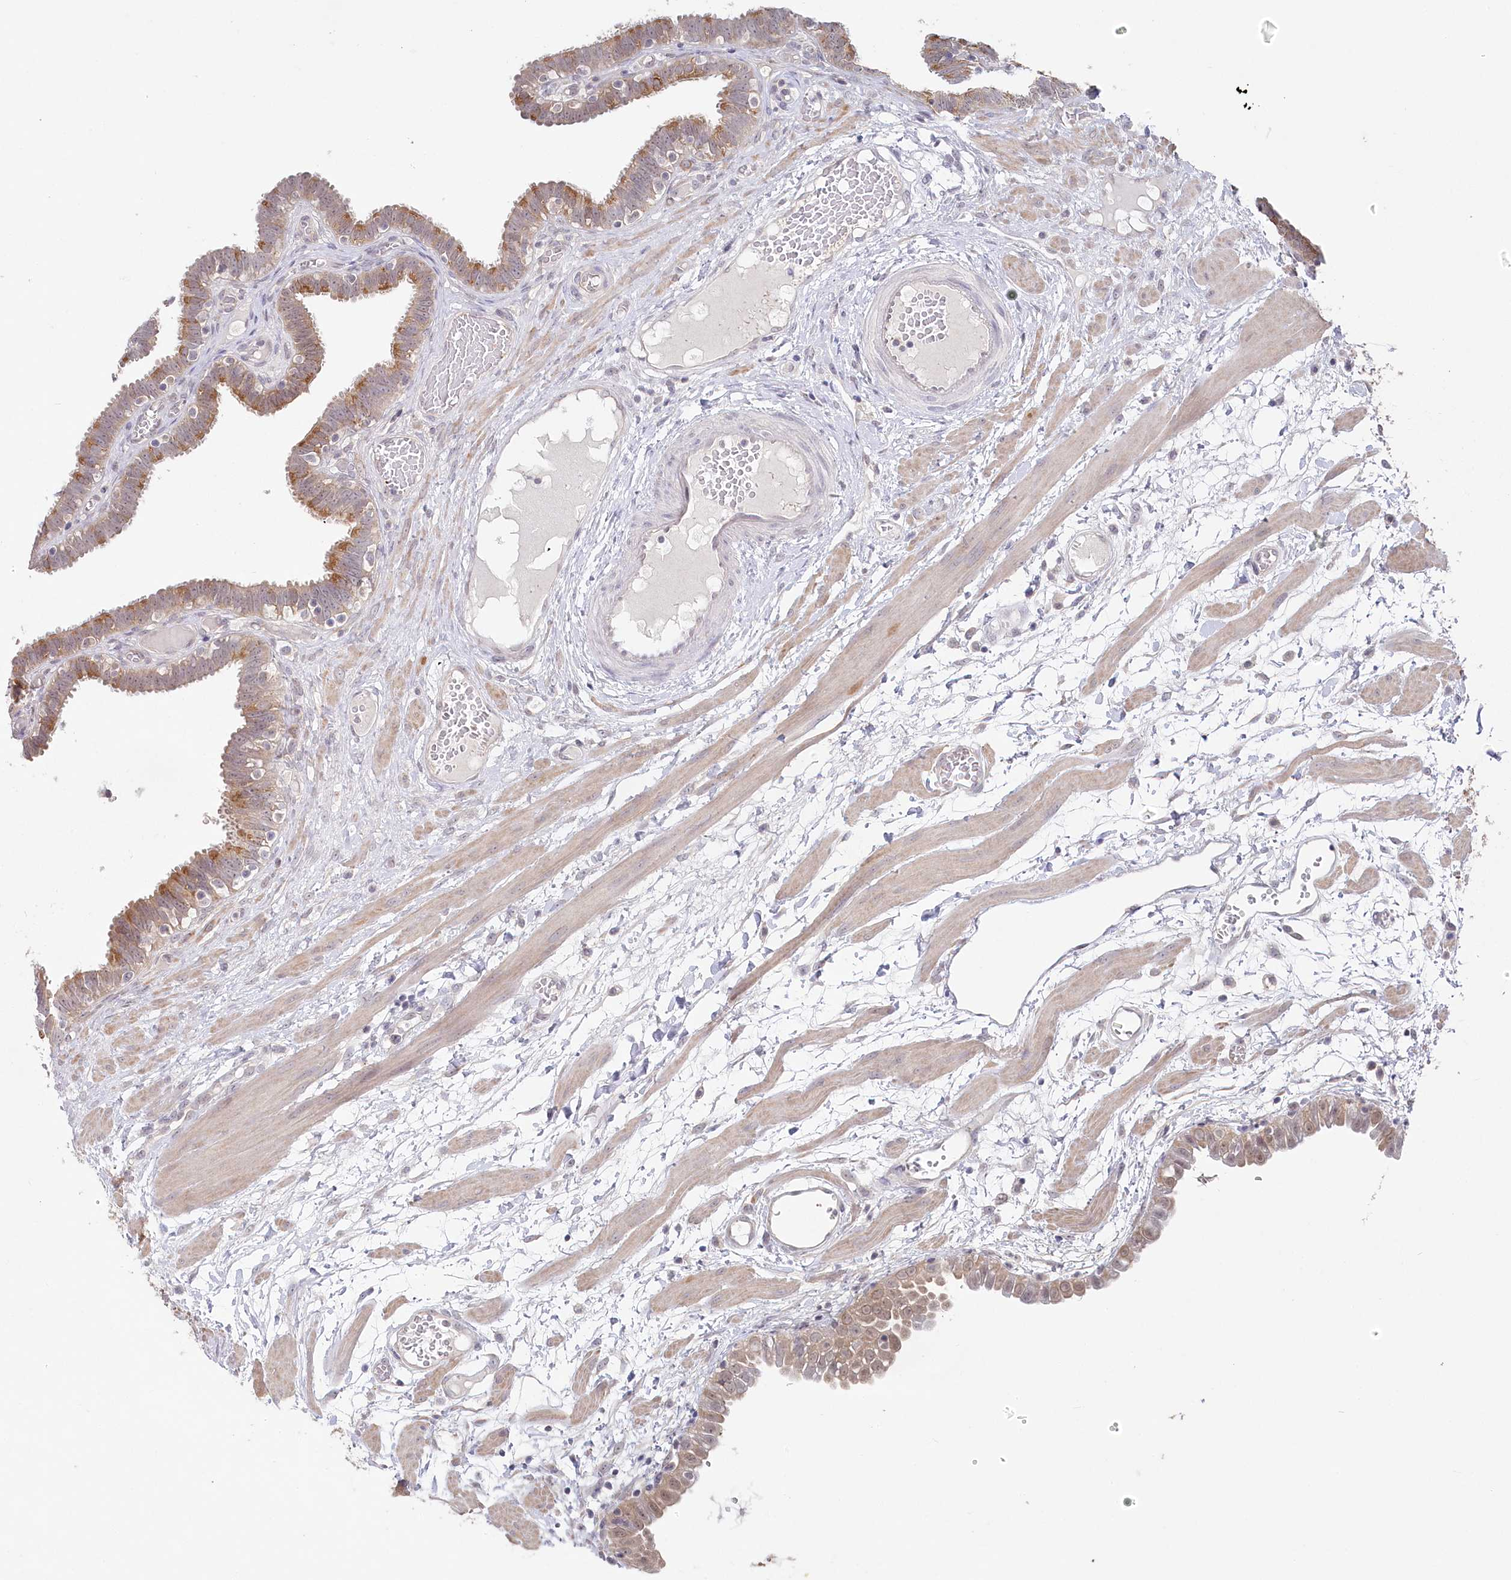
{"staining": {"intensity": "moderate", "quantity": "25%-75%", "location": "cytoplasmic/membranous"}, "tissue": "fallopian tube", "cell_type": "Glandular cells", "image_type": "normal", "snomed": [{"axis": "morphology", "description": "Normal tissue, NOS"}, {"axis": "topography", "description": "Fallopian tube"}, {"axis": "topography", "description": "Placenta"}], "caption": "The image reveals a brown stain indicating the presence of a protein in the cytoplasmic/membranous of glandular cells in fallopian tube.", "gene": "AAMDC", "patient": {"sex": "female", "age": 32}}